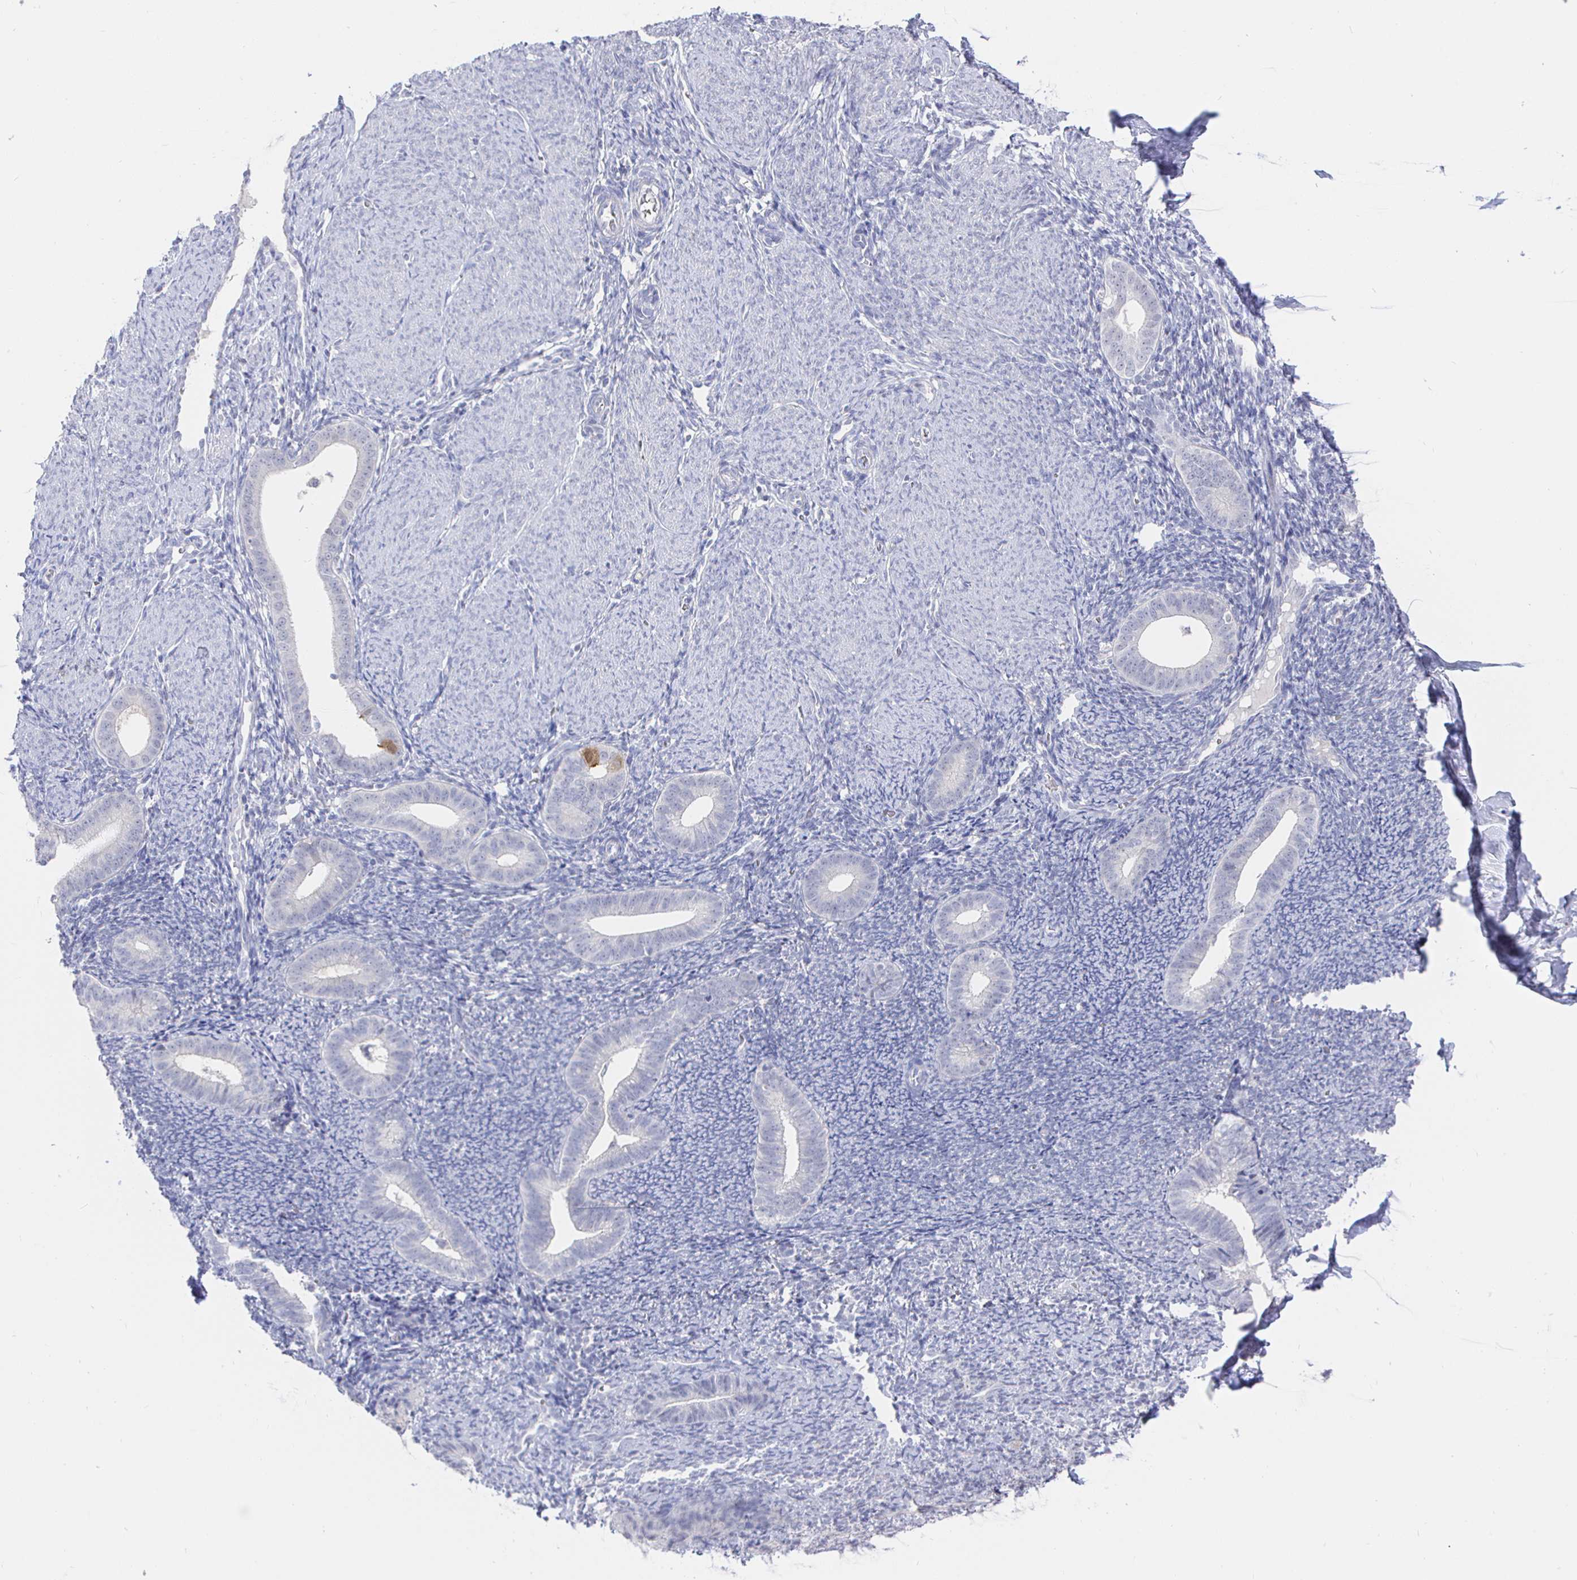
{"staining": {"intensity": "negative", "quantity": "none", "location": "none"}, "tissue": "endometrium", "cell_type": "Cells in endometrial stroma", "image_type": "normal", "snomed": [{"axis": "morphology", "description": "Normal tissue, NOS"}, {"axis": "topography", "description": "Endometrium"}], "caption": "The image shows no significant staining in cells in endometrial stroma of endometrium. (DAB (3,3'-diaminobenzidine) IHC visualized using brightfield microscopy, high magnification).", "gene": "LRRC23", "patient": {"sex": "female", "age": 39}}